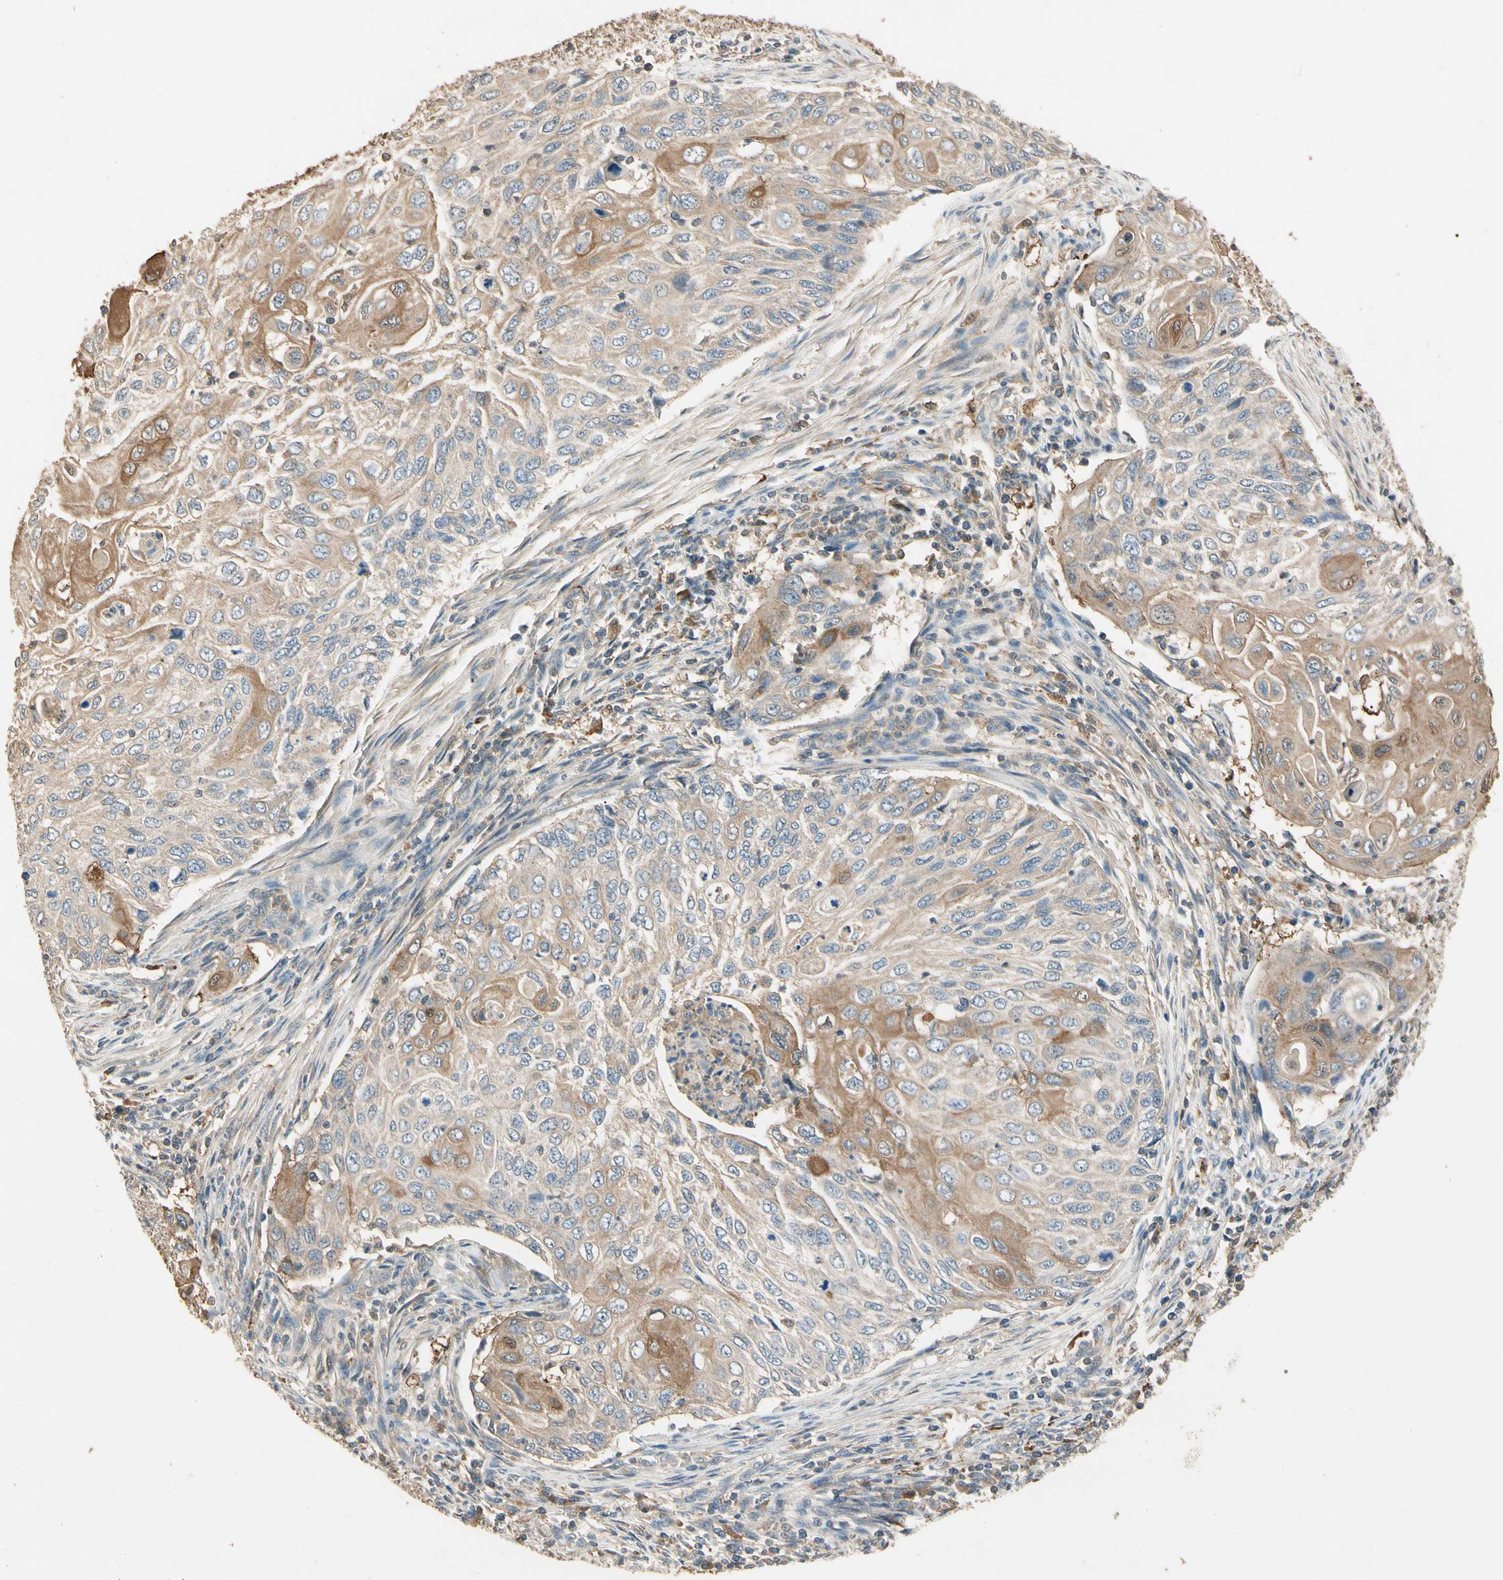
{"staining": {"intensity": "moderate", "quantity": "25%-75%", "location": "cytoplasmic/membranous"}, "tissue": "cervical cancer", "cell_type": "Tumor cells", "image_type": "cancer", "snomed": [{"axis": "morphology", "description": "Squamous cell carcinoma, NOS"}, {"axis": "topography", "description": "Cervix"}], "caption": "Approximately 25%-75% of tumor cells in human cervical squamous cell carcinoma demonstrate moderate cytoplasmic/membranous protein staining as visualized by brown immunohistochemical staining.", "gene": "CDH6", "patient": {"sex": "female", "age": 70}}